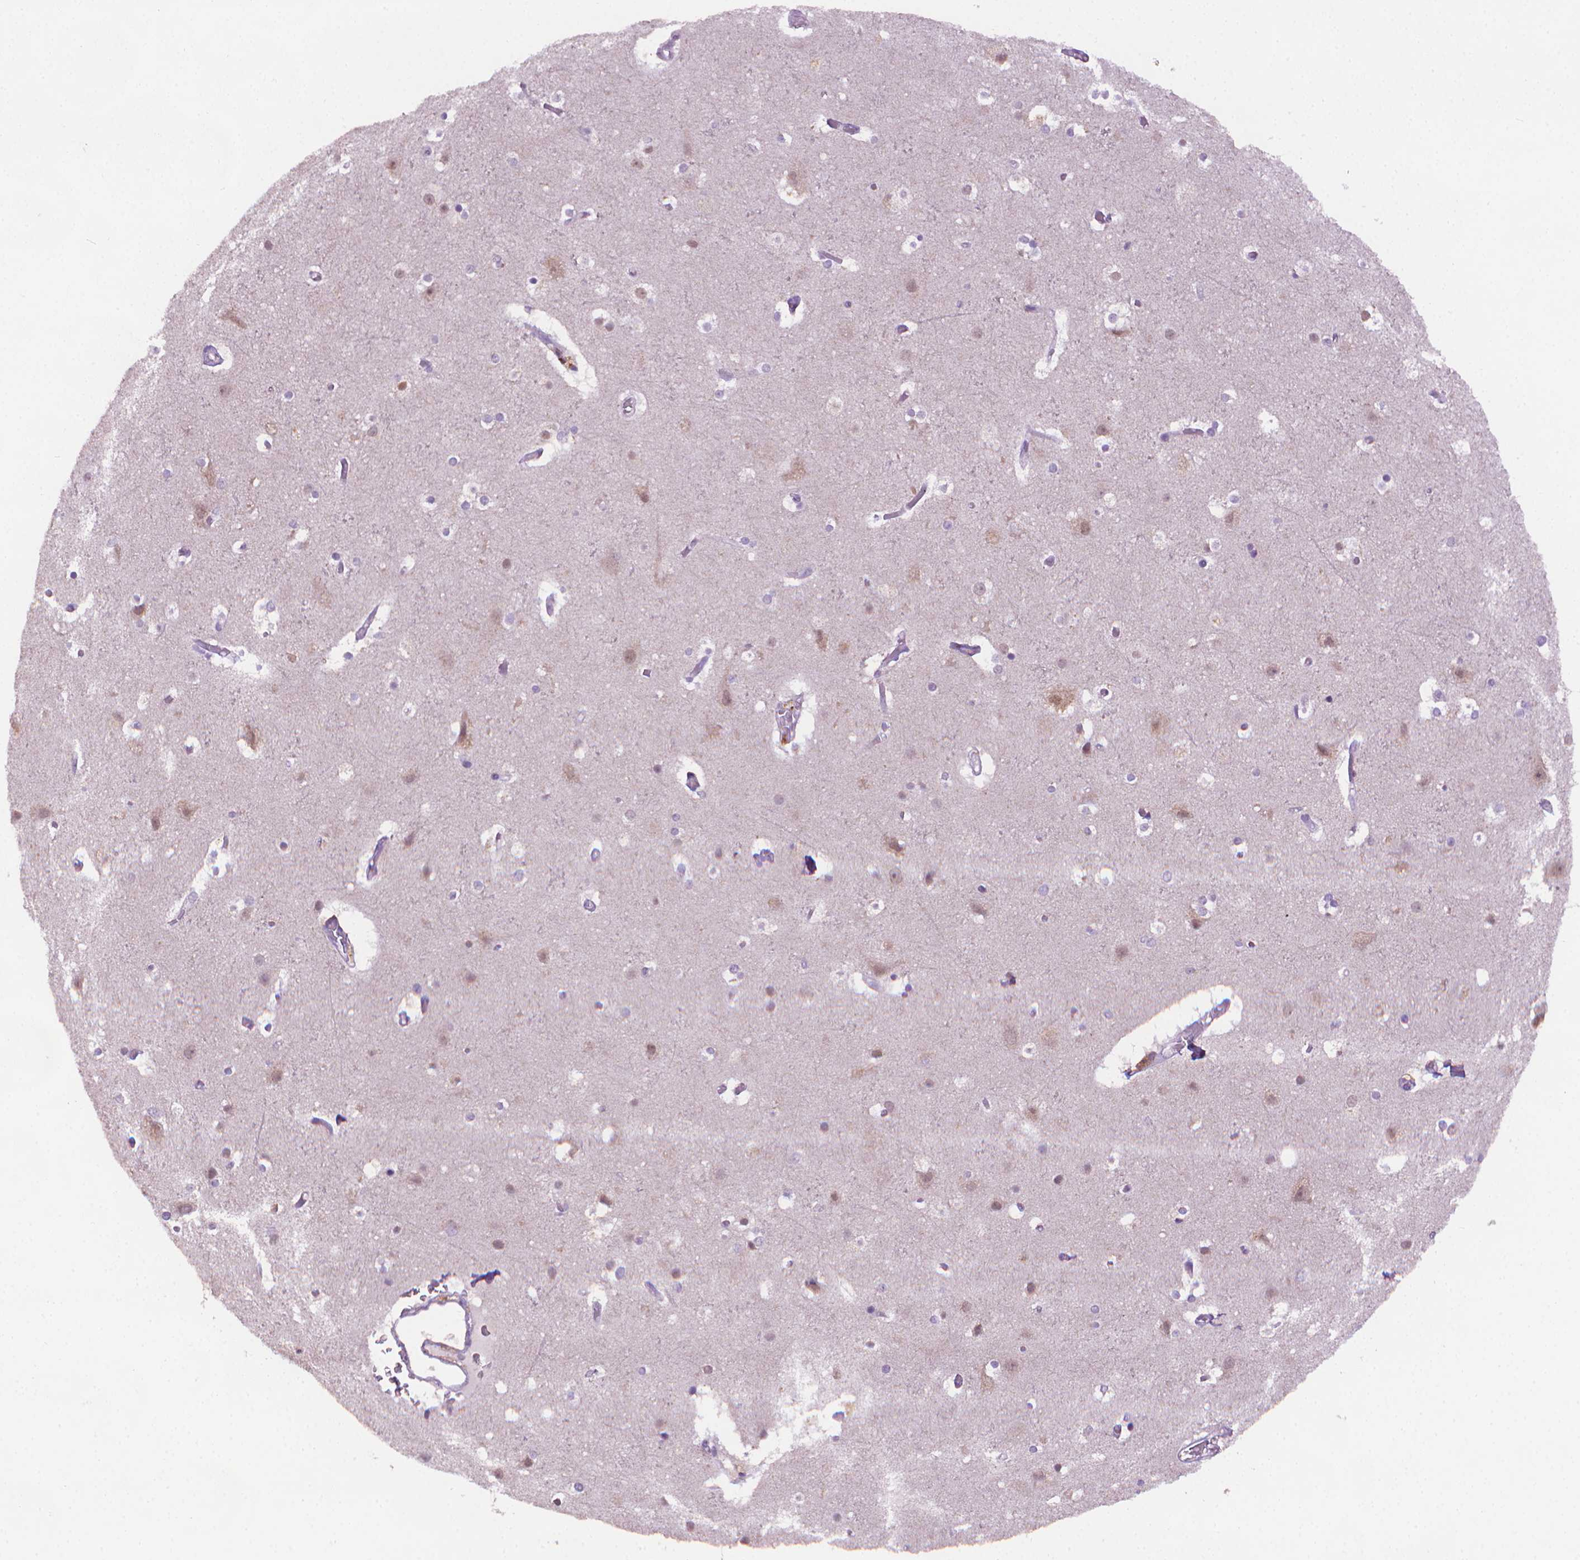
{"staining": {"intensity": "negative", "quantity": "none", "location": "none"}, "tissue": "cerebral cortex", "cell_type": "Endothelial cells", "image_type": "normal", "snomed": [{"axis": "morphology", "description": "Normal tissue, NOS"}, {"axis": "topography", "description": "Cerebral cortex"}], "caption": "An image of cerebral cortex stained for a protein displays no brown staining in endothelial cells. The staining is performed using DAB (3,3'-diaminobenzidine) brown chromogen with nuclei counter-stained in using hematoxylin.", "gene": "CDKN2D", "patient": {"sex": "female", "age": 52}}